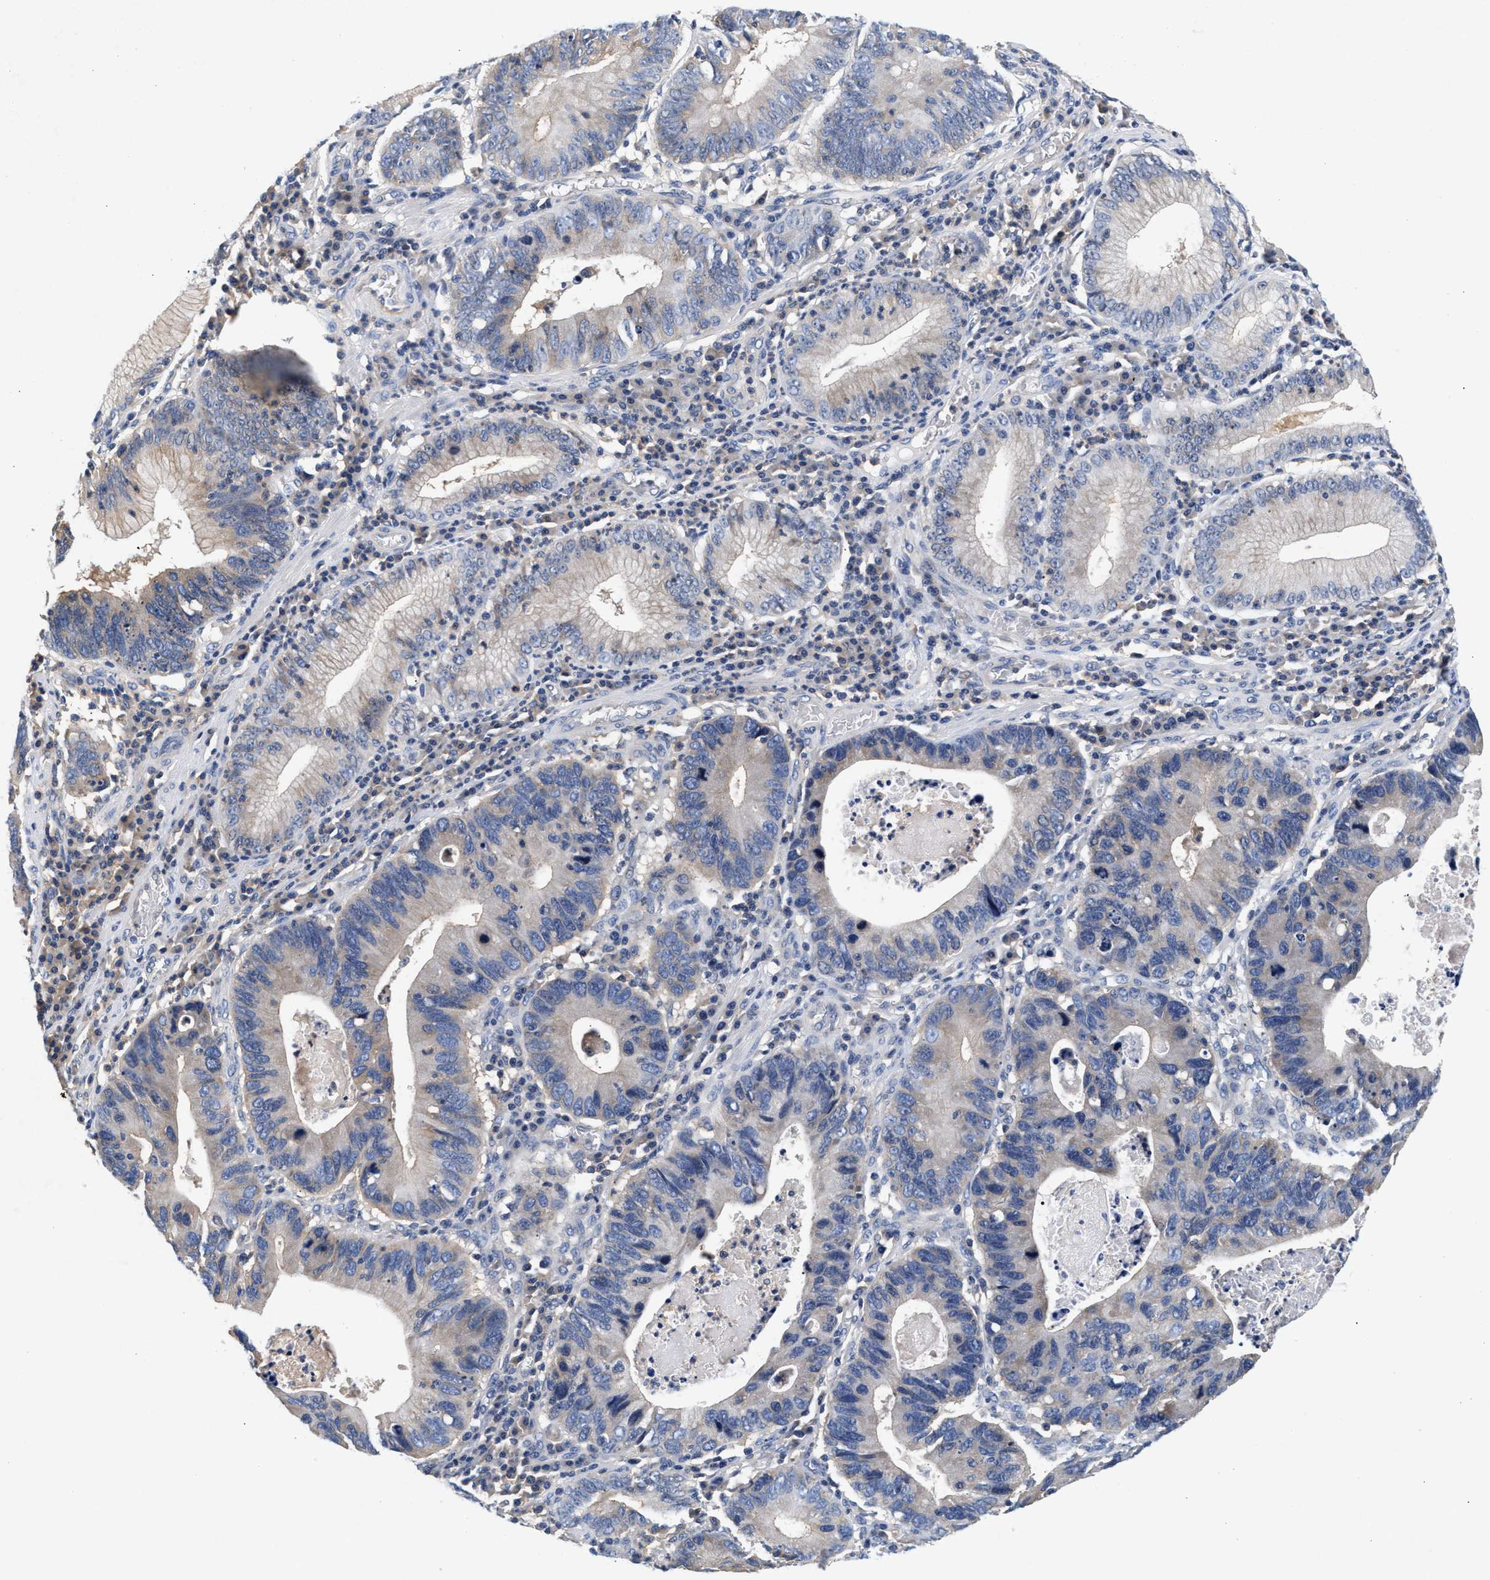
{"staining": {"intensity": "weak", "quantity": "25%-75%", "location": "cytoplasmic/membranous"}, "tissue": "stomach cancer", "cell_type": "Tumor cells", "image_type": "cancer", "snomed": [{"axis": "morphology", "description": "Adenocarcinoma, NOS"}, {"axis": "topography", "description": "Stomach"}], "caption": "This is a micrograph of immunohistochemistry (IHC) staining of stomach adenocarcinoma, which shows weak expression in the cytoplasmic/membranous of tumor cells.", "gene": "GNAI3", "patient": {"sex": "male", "age": 59}}